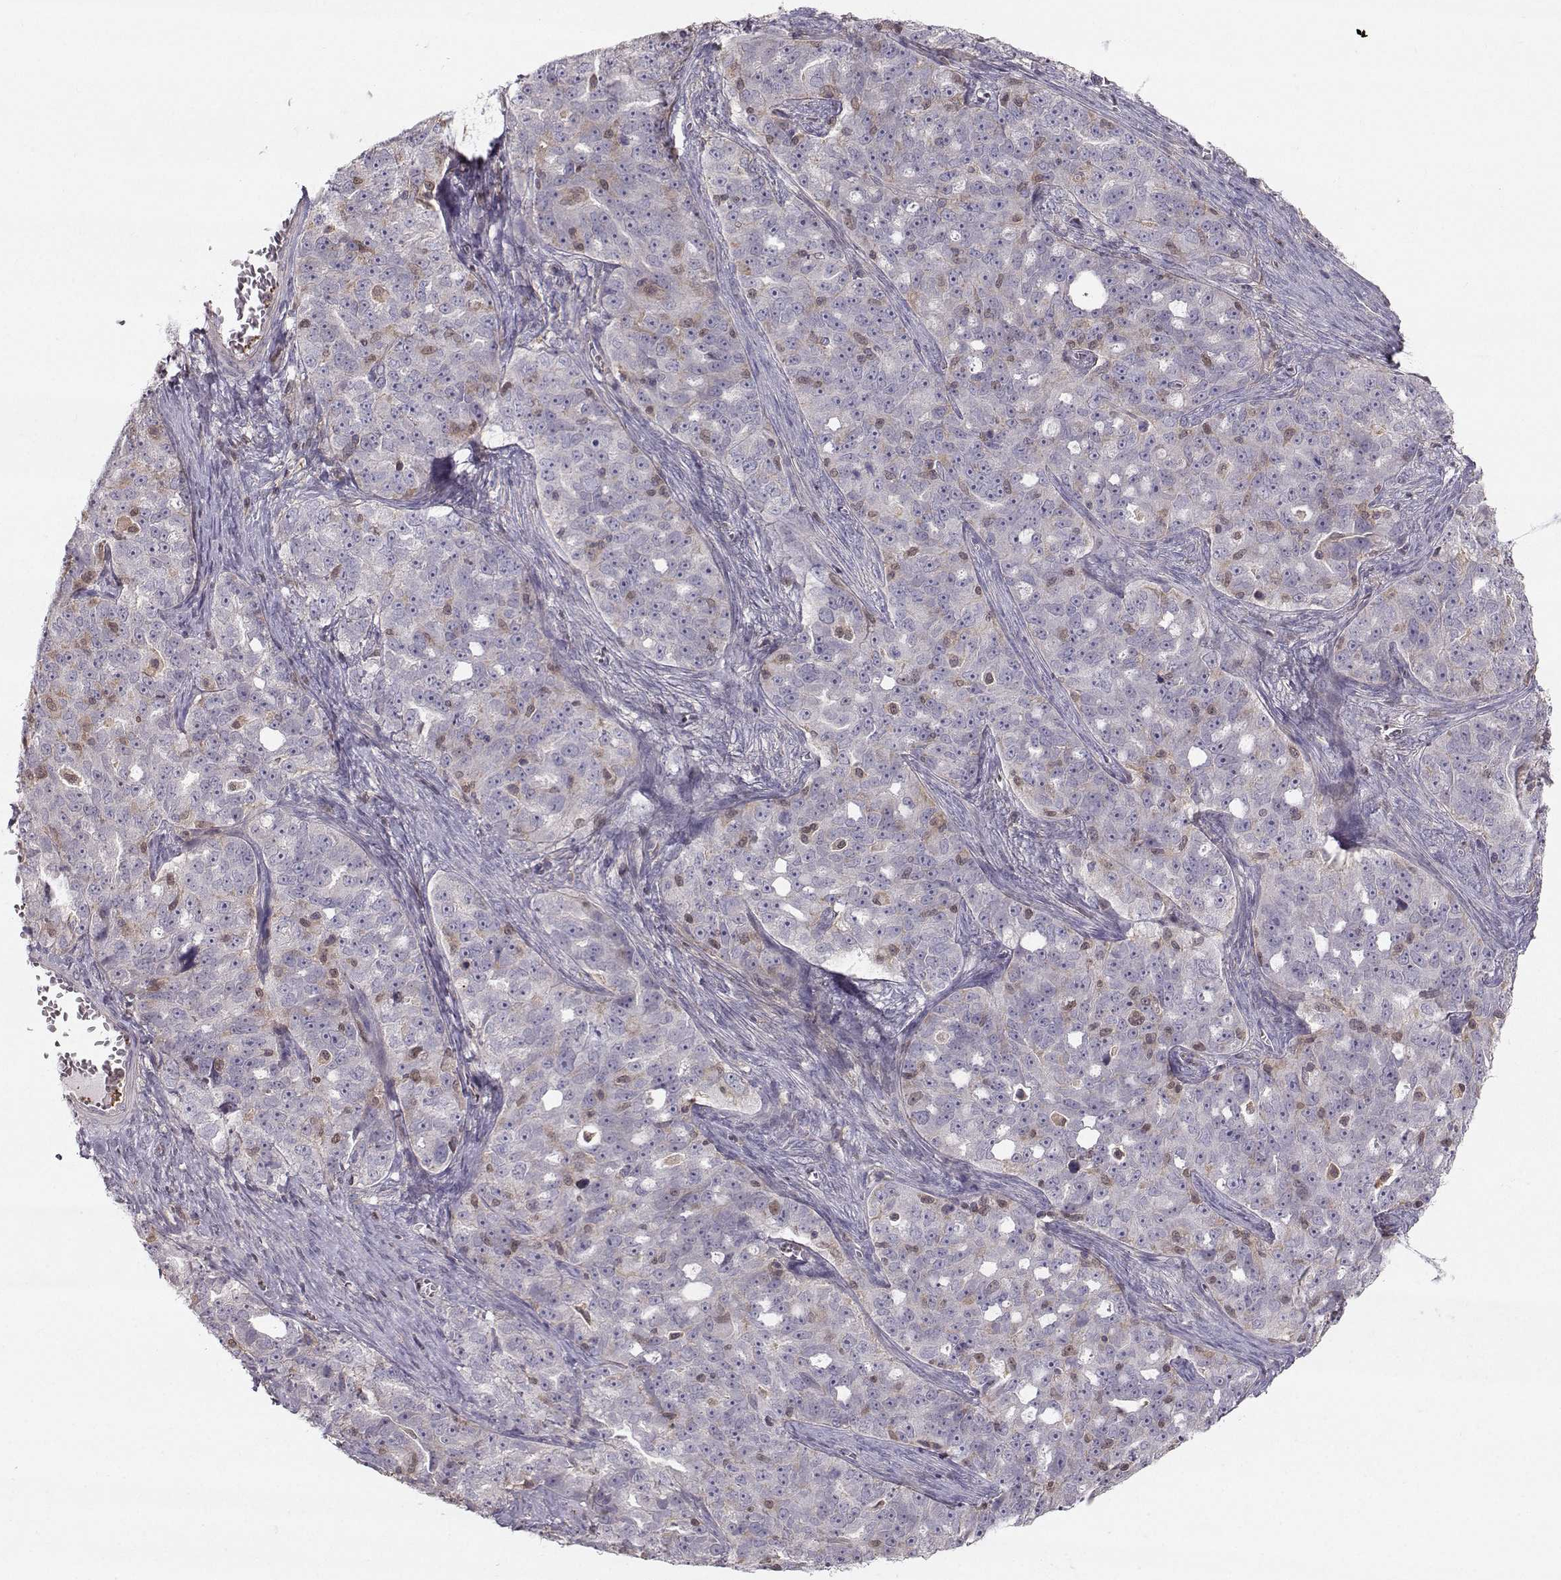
{"staining": {"intensity": "negative", "quantity": "none", "location": "none"}, "tissue": "ovarian cancer", "cell_type": "Tumor cells", "image_type": "cancer", "snomed": [{"axis": "morphology", "description": "Cystadenocarcinoma, serous, NOS"}, {"axis": "topography", "description": "Ovary"}], "caption": "A high-resolution image shows immunohistochemistry (IHC) staining of serous cystadenocarcinoma (ovarian), which exhibits no significant expression in tumor cells.", "gene": "ASB16", "patient": {"sex": "female", "age": 51}}